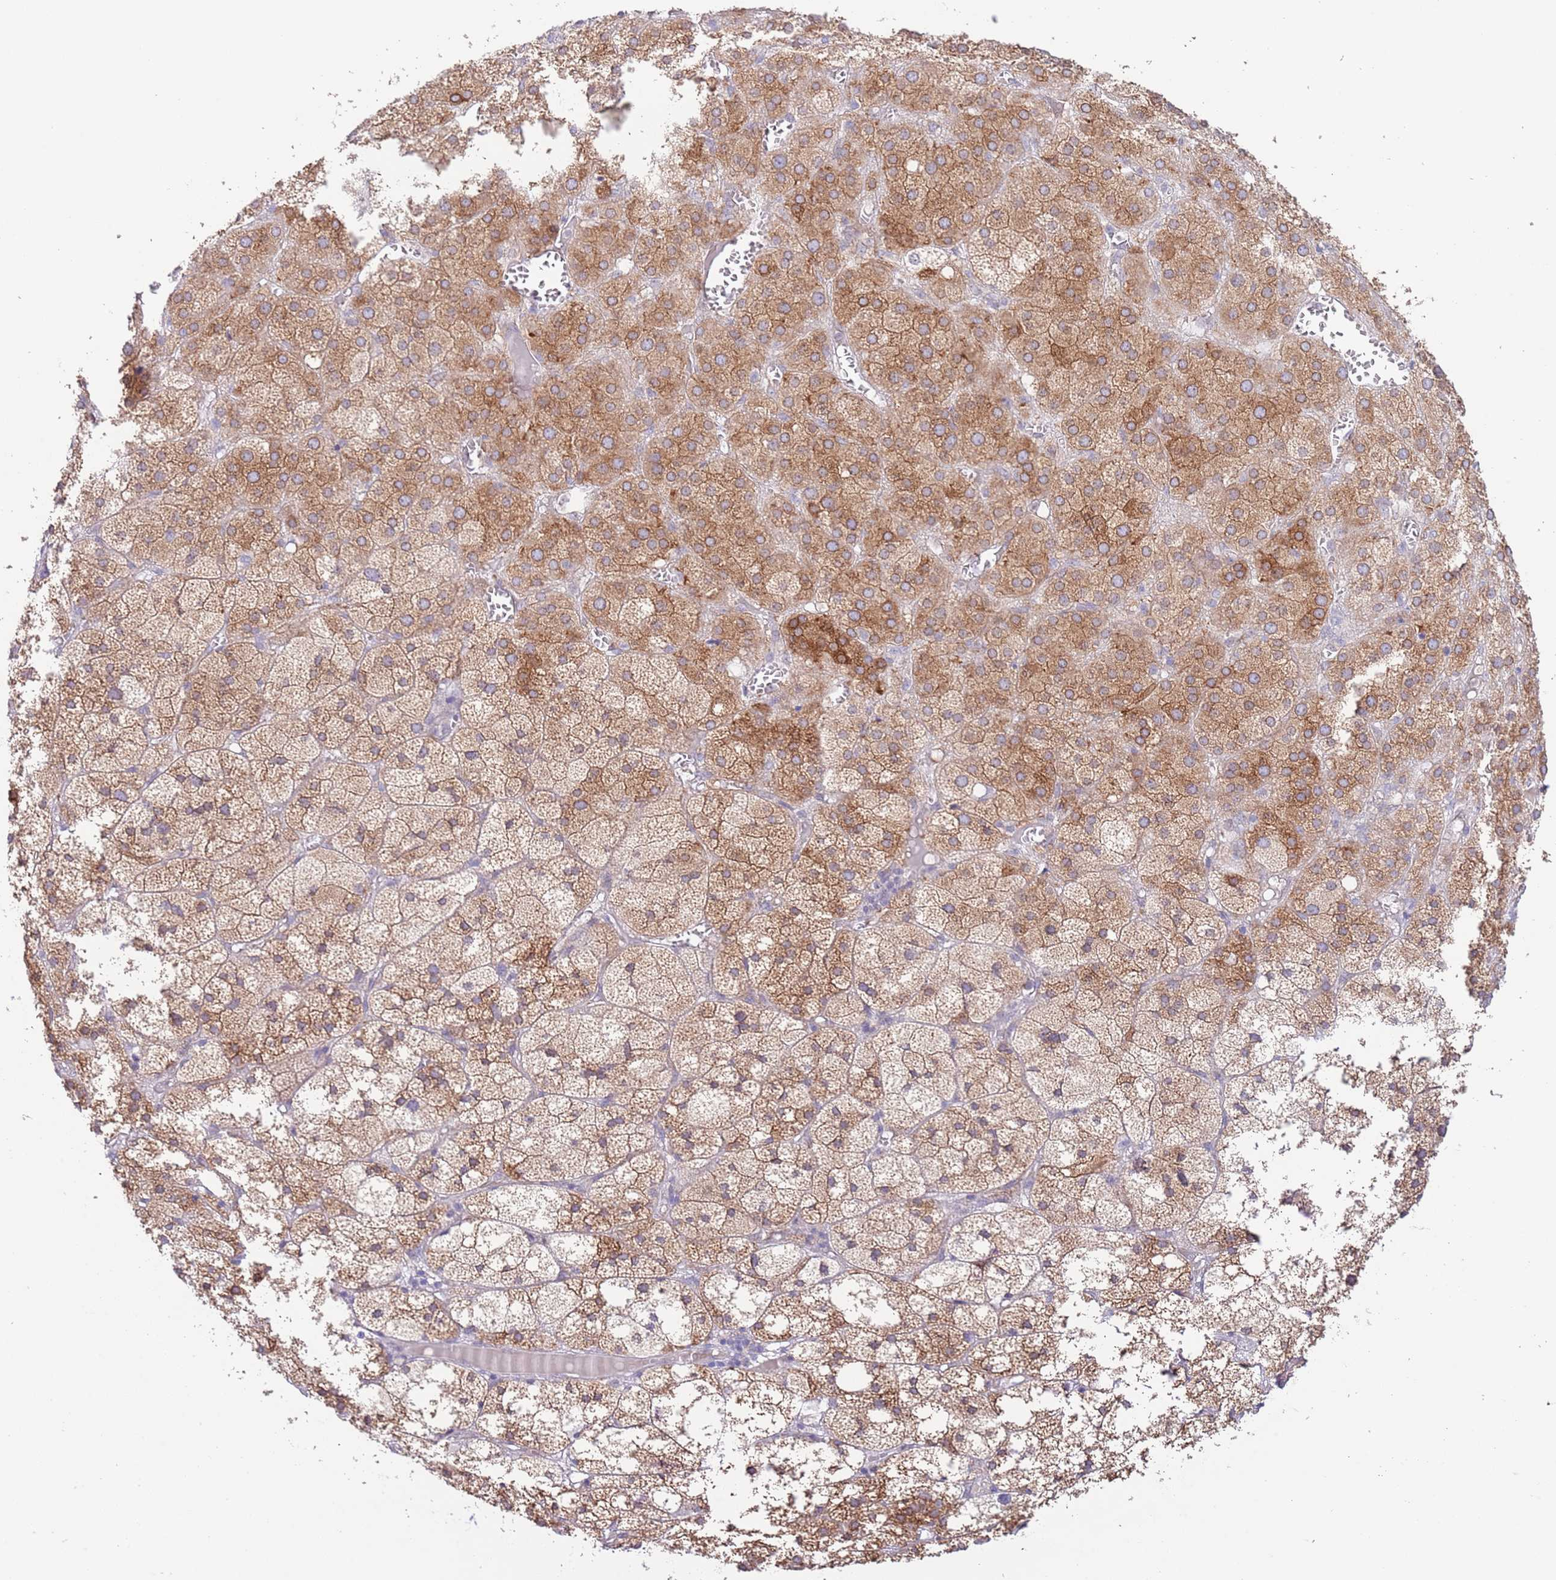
{"staining": {"intensity": "moderate", "quantity": ">75%", "location": "cytoplasmic/membranous"}, "tissue": "adrenal gland", "cell_type": "Glandular cells", "image_type": "normal", "snomed": [{"axis": "morphology", "description": "Normal tissue, NOS"}, {"axis": "topography", "description": "Adrenal gland"}], "caption": "Immunohistochemical staining of normal adrenal gland reveals medium levels of moderate cytoplasmic/membranous staining in approximately >75% of glandular cells. (brown staining indicates protein expression, while blue staining denotes nuclei).", "gene": "EBPL", "patient": {"sex": "female", "age": 61}}